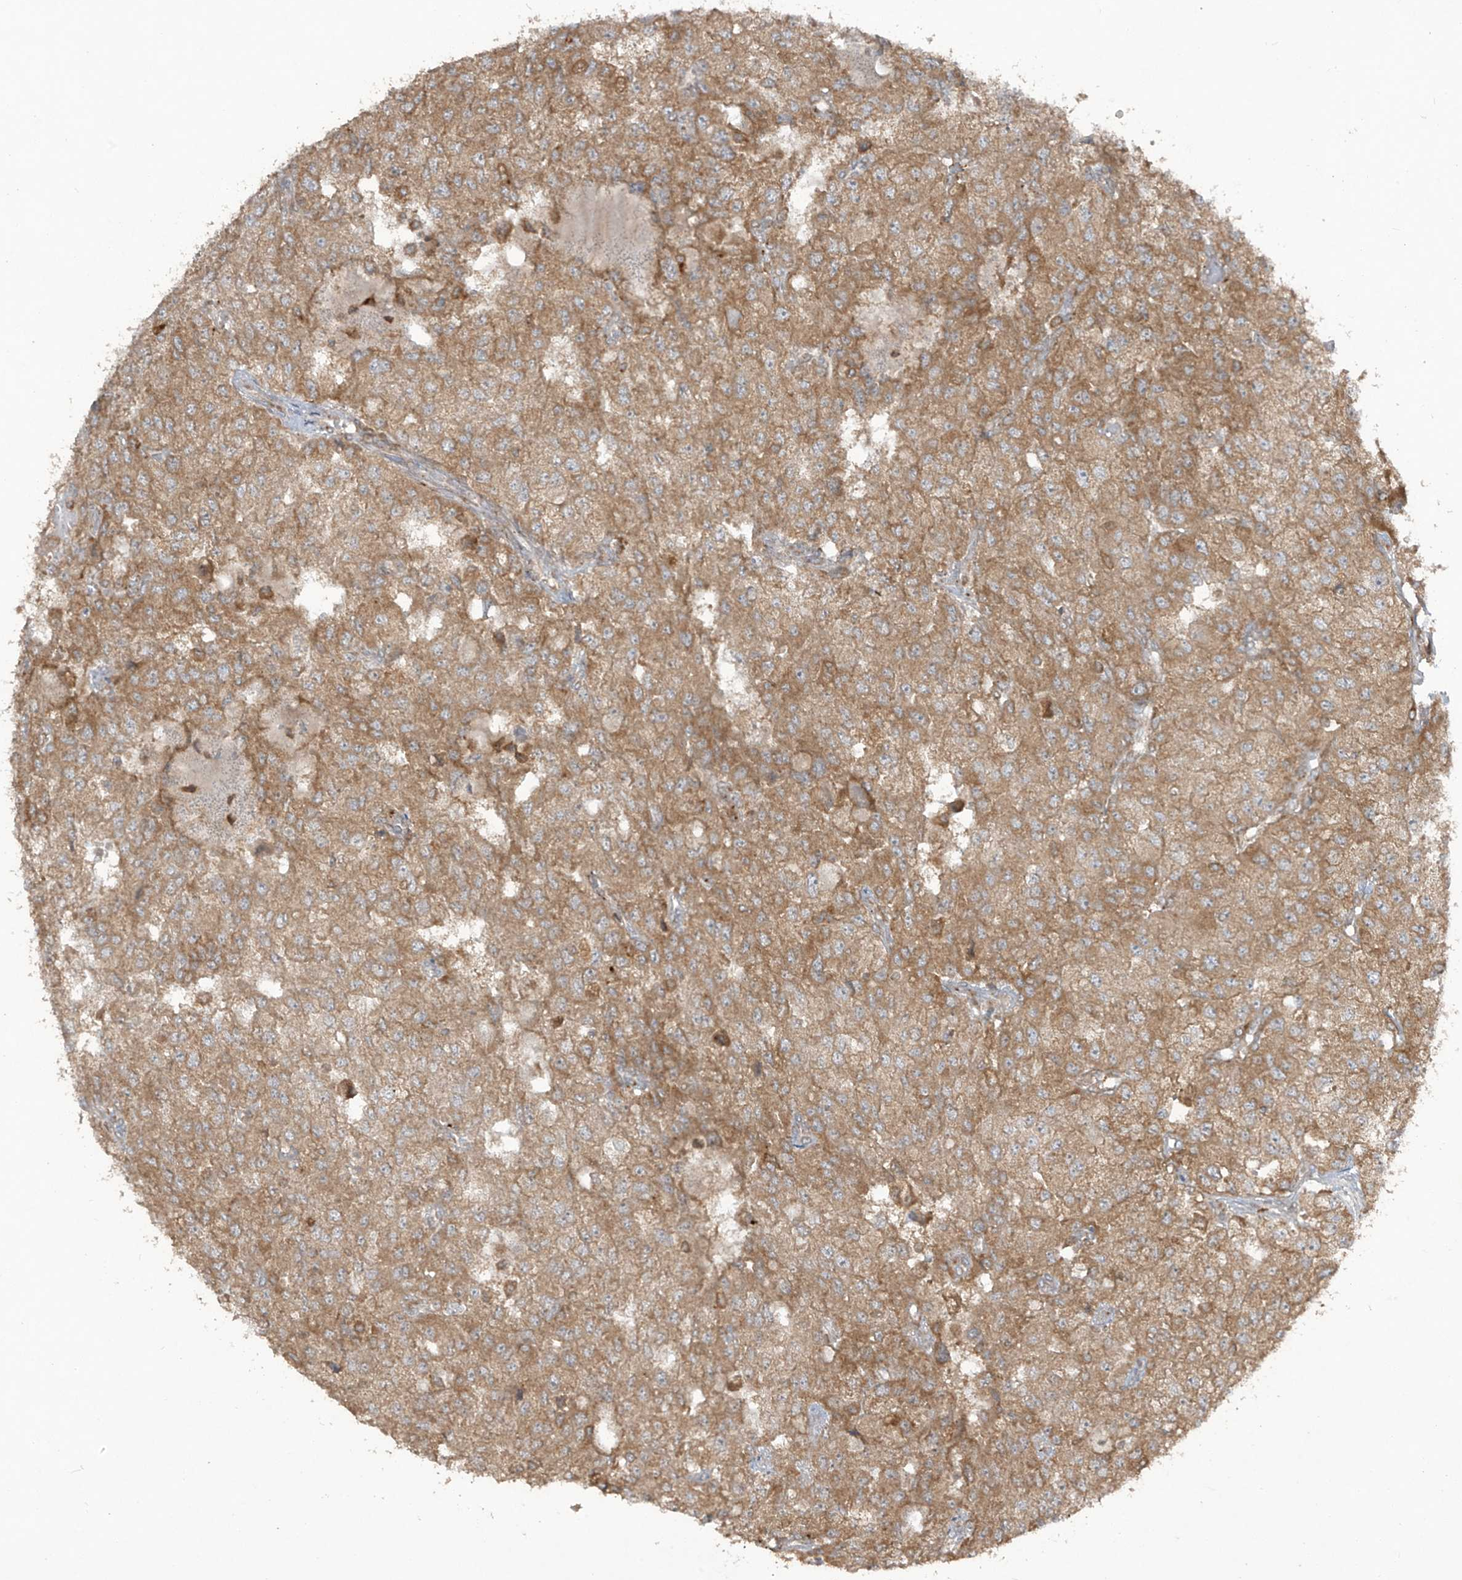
{"staining": {"intensity": "moderate", "quantity": ">75%", "location": "cytoplasmic/membranous"}, "tissue": "renal cancer", "cell_type": "Tumor cells", "image_type": "cancer", "snomed": [{"axis": "morphology", "description": "Adenocarcinoma, NOS"}, {"axis": "topography", "description": "Kidney"}], "caption": "About >75% of tumor cells in renal adenocarcinoma reveal moderate cytoplasmic/membranous protein staining as visualized by brown immunohistochemical staining.", "gene": "LDAH", "patient": {"sex": "female", "age": 54}}